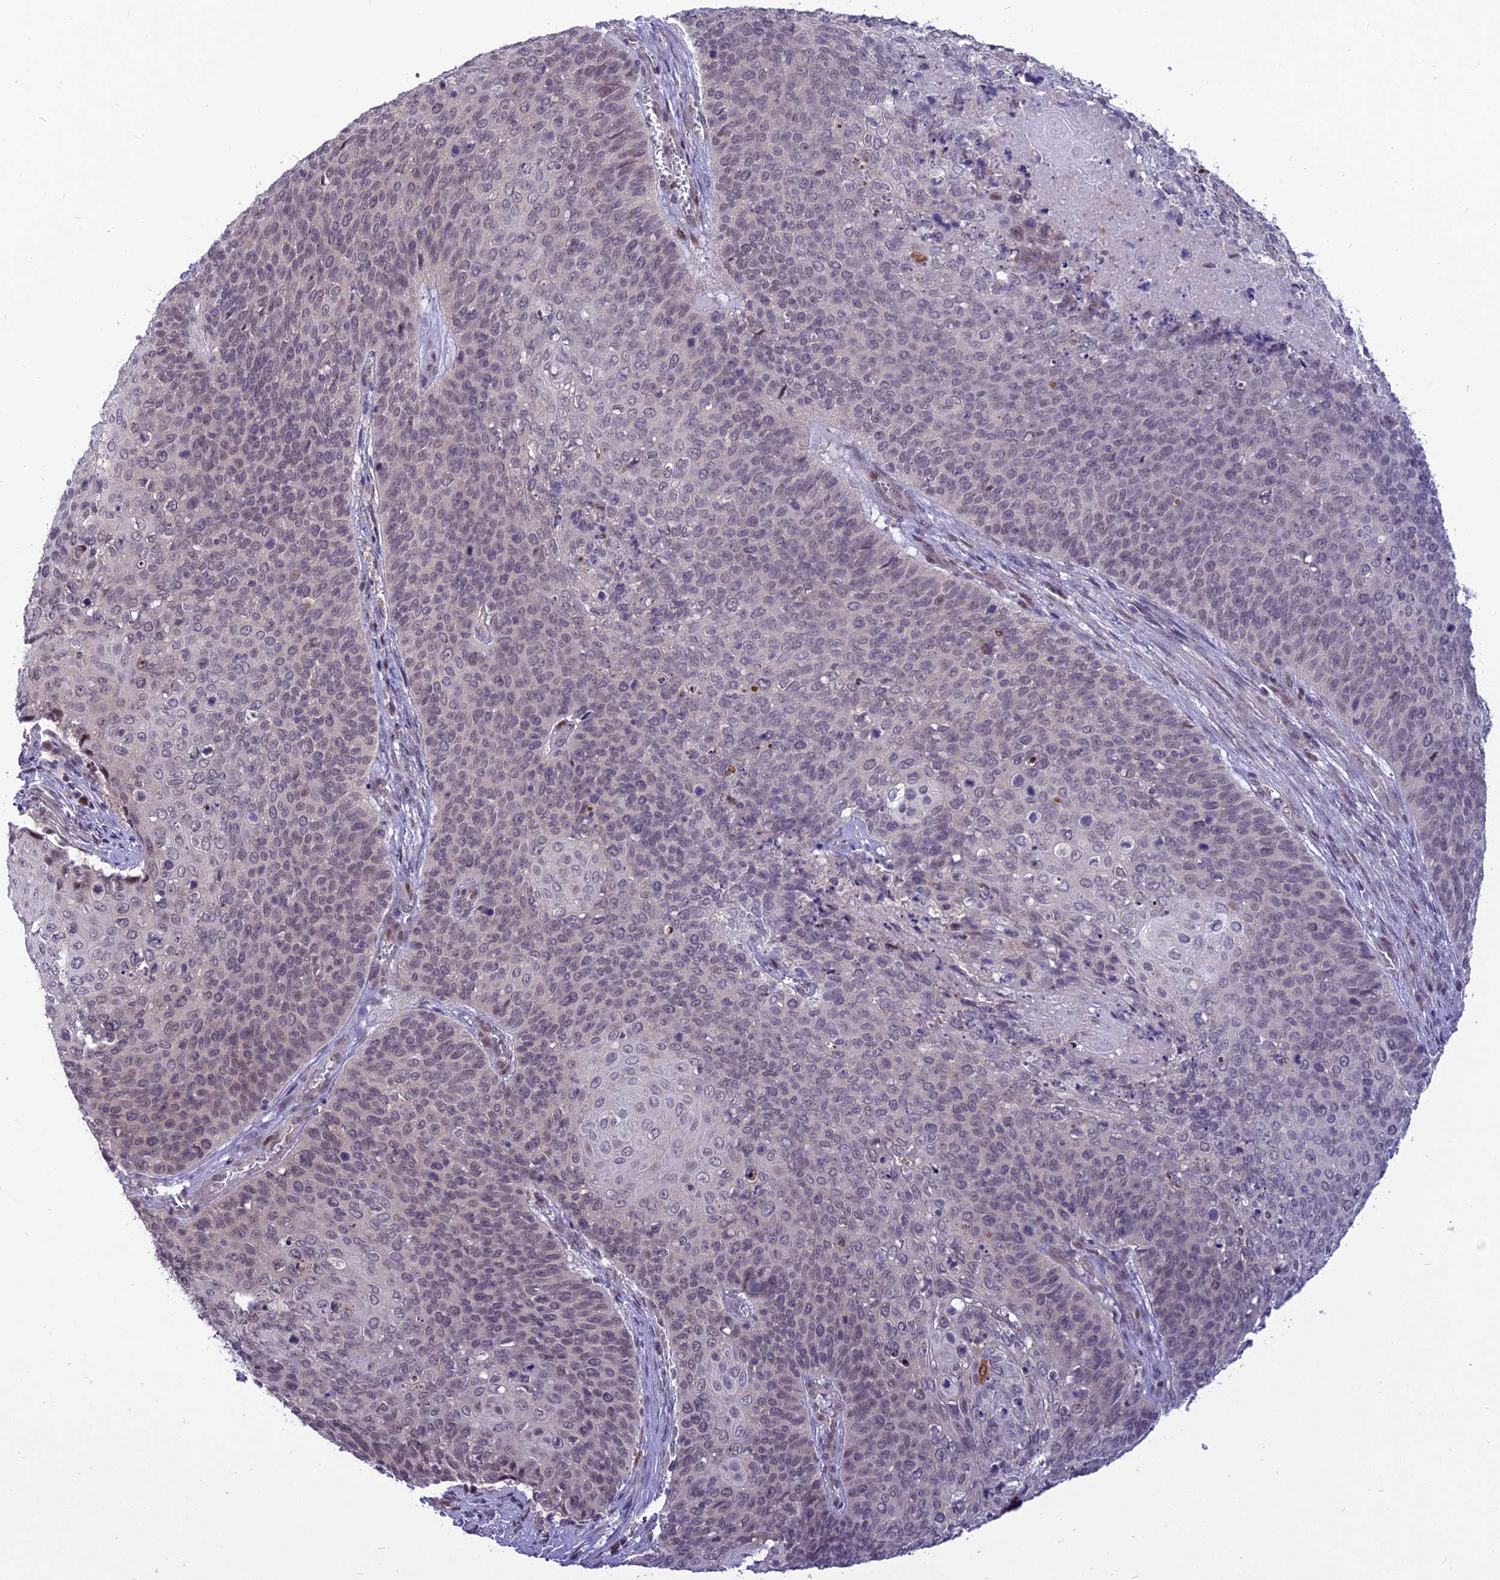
{"staining": {"intensity": "weak", "quantity": "<25%", "location": "cytoplasmic/membranous"}, "tissue": "cervical cancer", "cell_type": "Tumor cells", "image_type": "cancer", "snomed": [{"axis": "morphology", "description": "Squamous cell carcinoma, NOS"}, {"axis": "topography", "description": "Cervix"}], "caption": "There is no significant expression in tumor cells of squamous cell carcinoma (cervical). The staining is performed using DAB (3,3'-diaminobenzidine) brown chromogen with nuclei counter-stained in using hematoxylin.", "gene": "ZNF837", "patient": {"sex": "female", "age": 39}}